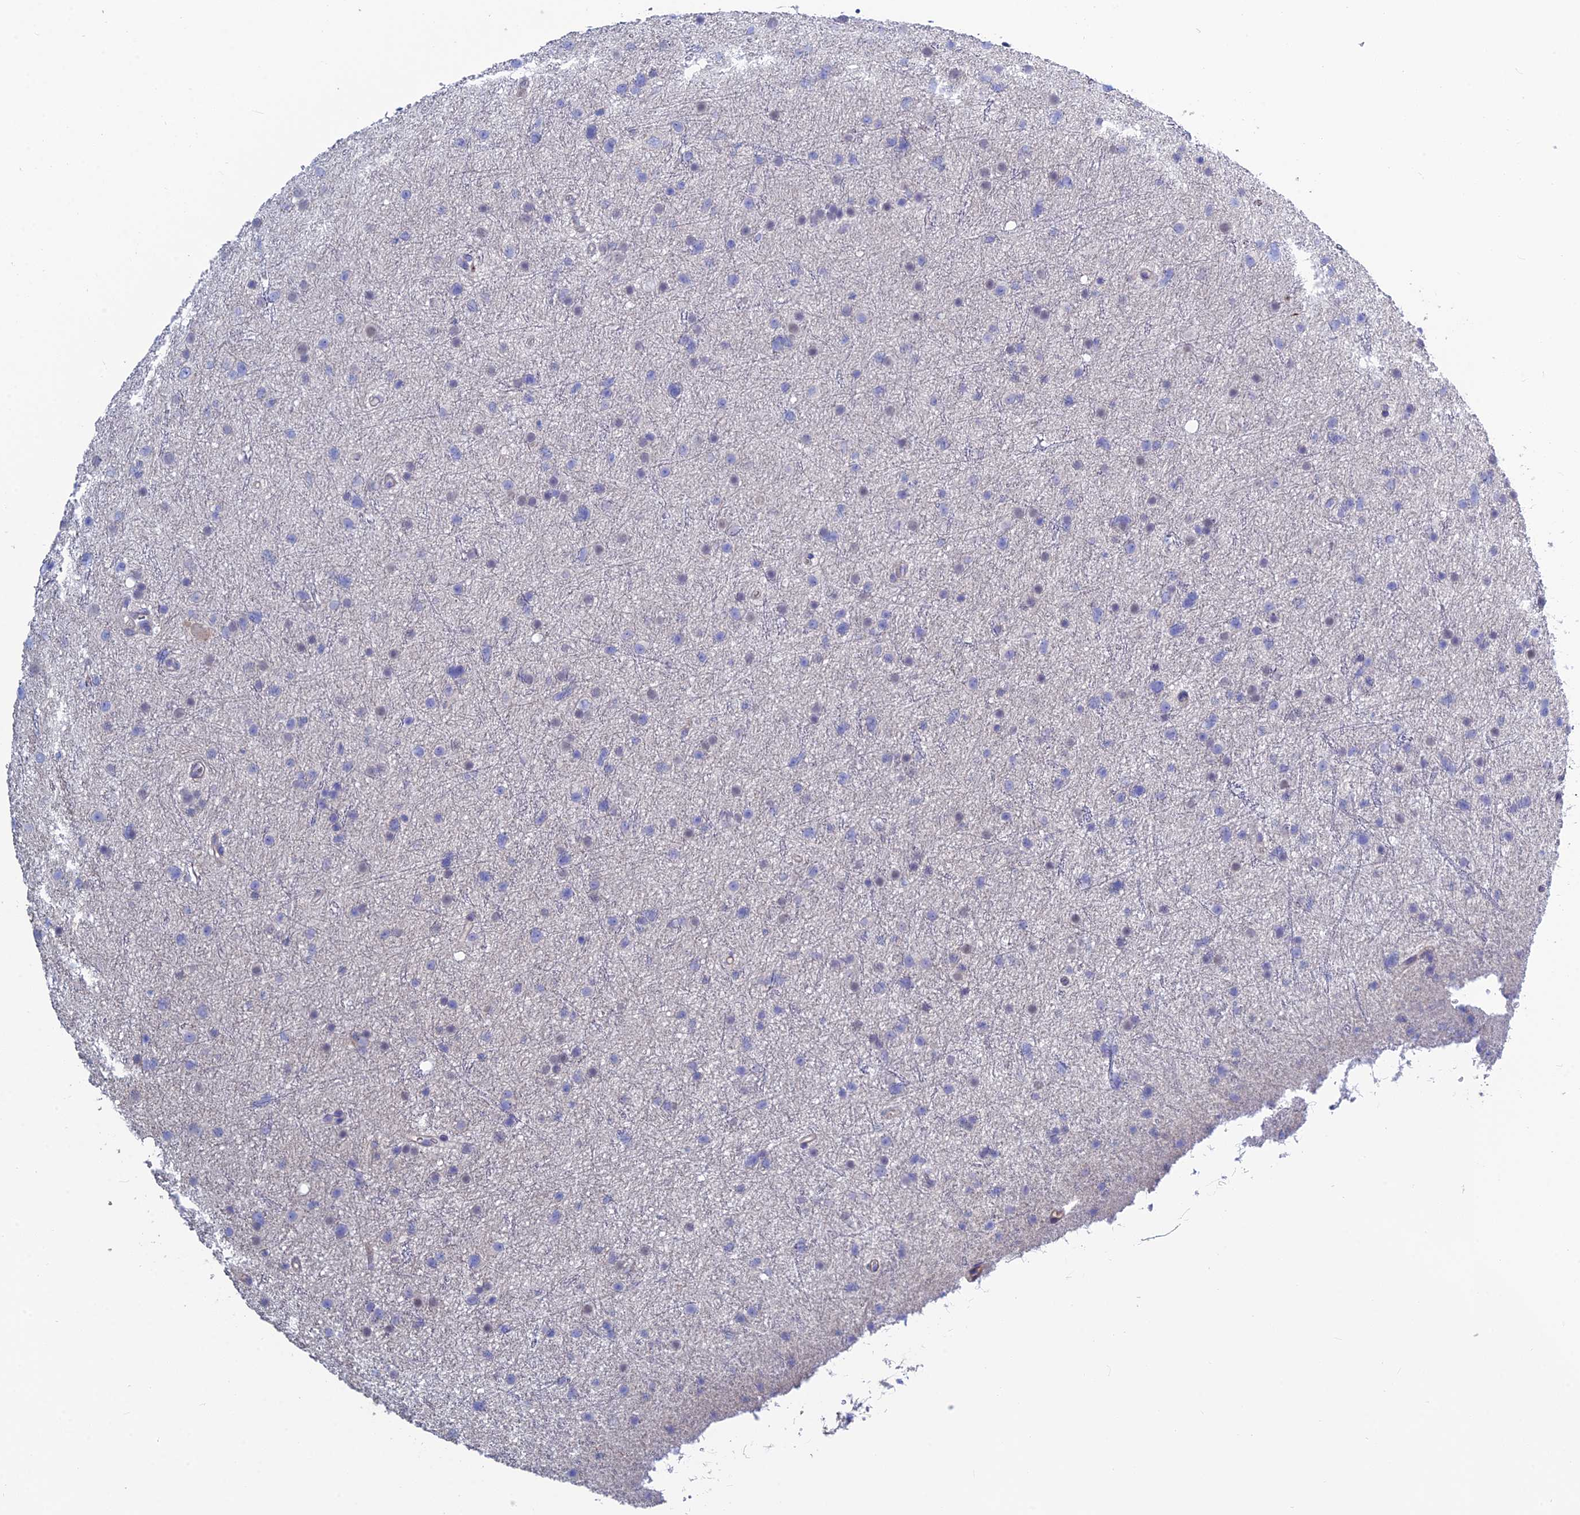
{"staining": {"intensity": "negative", "quantity": "none", "location": "none"}, "tissue": "glioma", "cell_type": "Tumor cells", "image_type": "cancer", "snomed": [{"axis": "morphology", "description": "Glioma, malignant, Low grade"}, {"axis": "topography", "description": "Cerebral cortex"}], "caption": "DAB (3,3'-diaminobenzidine) immunohistochemical staining of human glioma exhibits no significant expression in tumor cells.", "gene": "PCDHA8", "patient": {"sex": "female", "age": 39}}